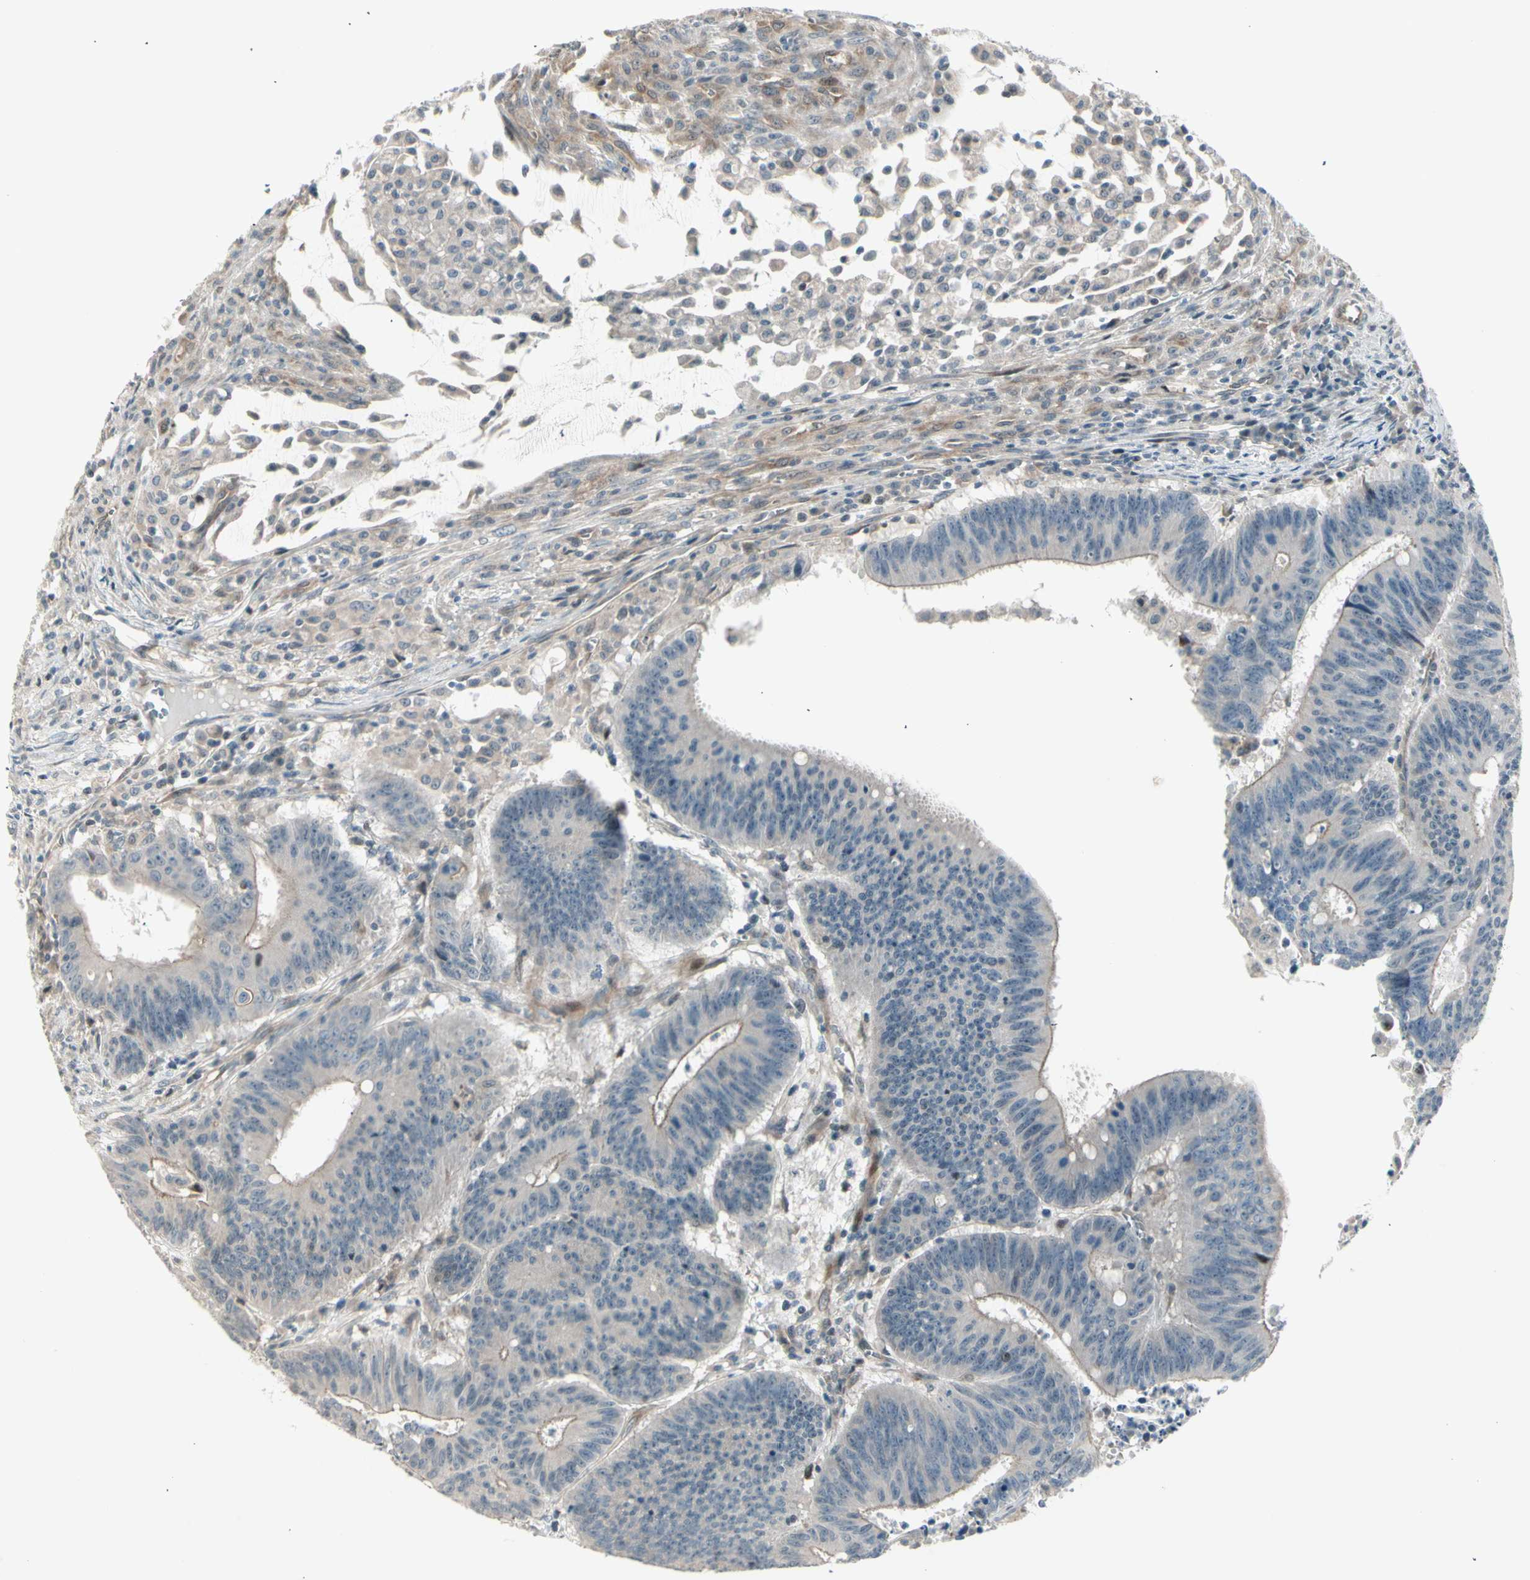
{"staining": {"intensity": "weak", "quantity": "25%-75%", "location": "cytoplasmic/membranous"}, "tissue": "colorectal cancer", "cell_type": "Tumor cells", "image_type": "cancer", "snomed": [{"axis": "morphology", "description": "Adenocarcinoma, NOS"}, {"axis": "topography", "description": "Colon"}], "caption": "About 25%-75% of tumor cells in human adenocarcinoma (colorectal) reveal weak cytoplasmic/membranous protein positivity as visualized by brown immunohistochemical staining.", "gene": "SVBP", "patient": {"sex": "male", "age": 45}}